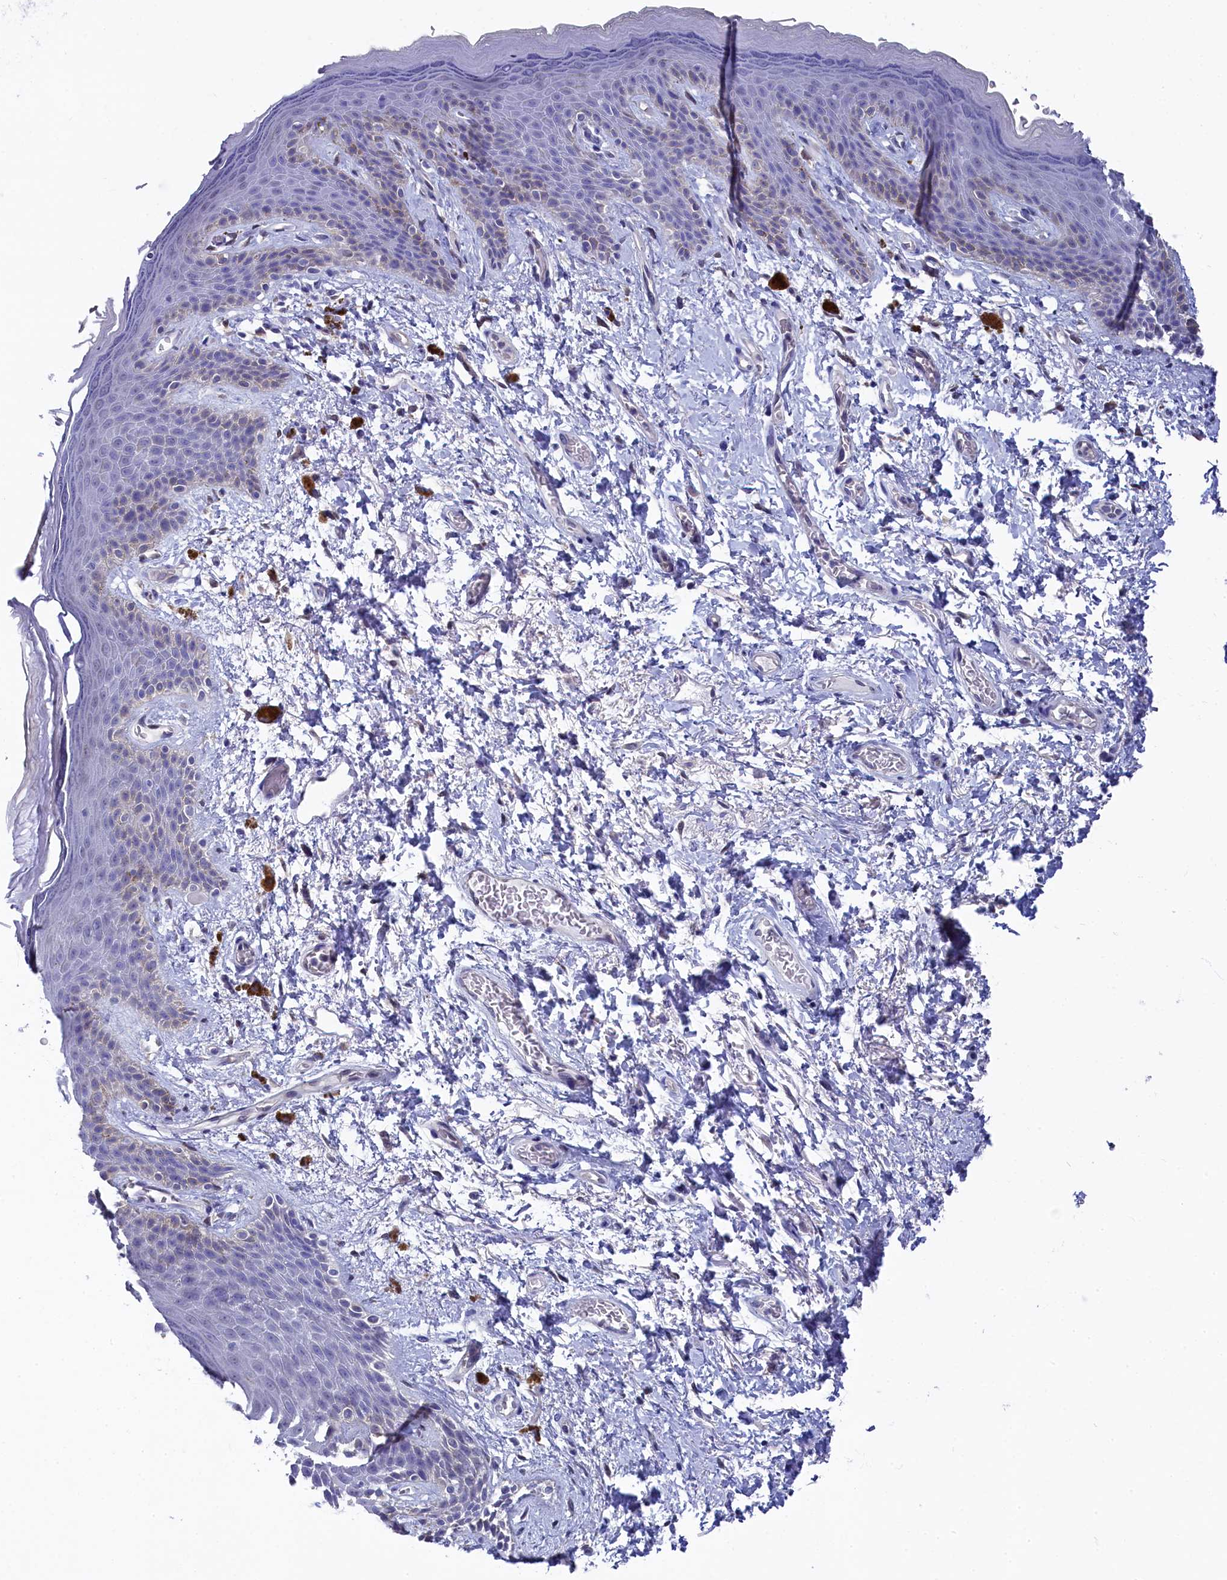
{"staining": {"intensity": "negative", "quantity": "none", "location": "none"}, "tissue": "skin", "cell_type": "Epidermal cells", "image_type": "normal", "snomed": [{"axis": "morphology", "description": "Normal tissue, NOS"}, {"axis": "topography", "description": "Anal"}], "caption": "High power microscopy histopathology image of an IHC micrograph of normal skin, revealing no significant staining in epidermal cells. (DAB (3,3'-diaminobenzidine) immunohistochemistry (IHC), high magnification).", "gene": "C11orf54", "patient": {"sex": "female", "age": 46}}